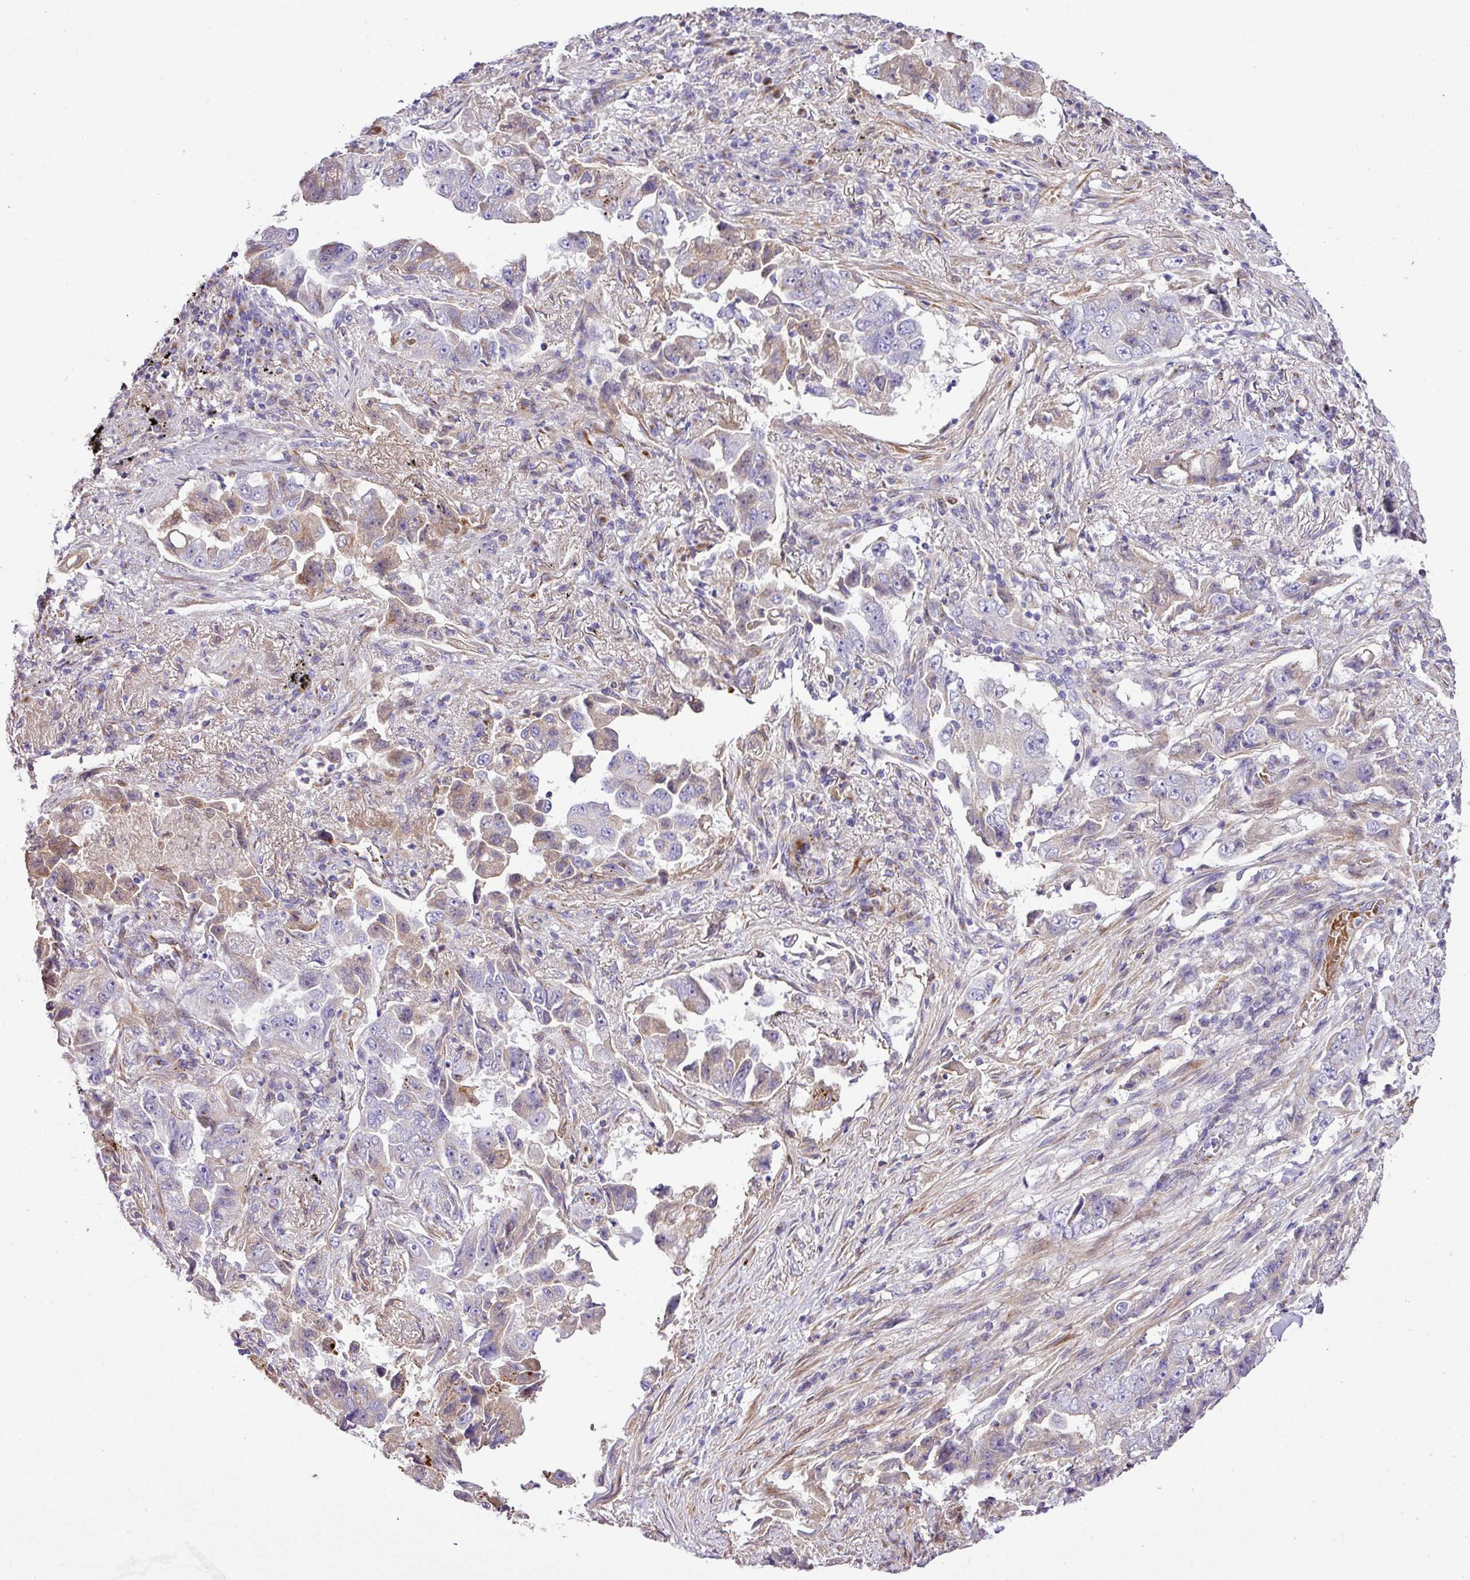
{"staining": {"intensity": "moderate", "quantity": "<25%", "location": "cytoplasmic/membranous"}, "tissue": "lung cancer", "cell_type": "Tumor cells", "image_type": "cancer", "snomed": [{"axis": "morphology", "description": "Adenocarcinoma, NOS"}, {"axis": "topography", "description": "Lung"}], "caption": "Approximately <25% of tumor cells in human lung cancer (adenocarcinoma) exhibit moderate cytoplasmic/membranous protein expression as visualized by brown immunohistochemical staining.", "gene": "CTXN2", "patient": {"sex": "female", "age": 51}}